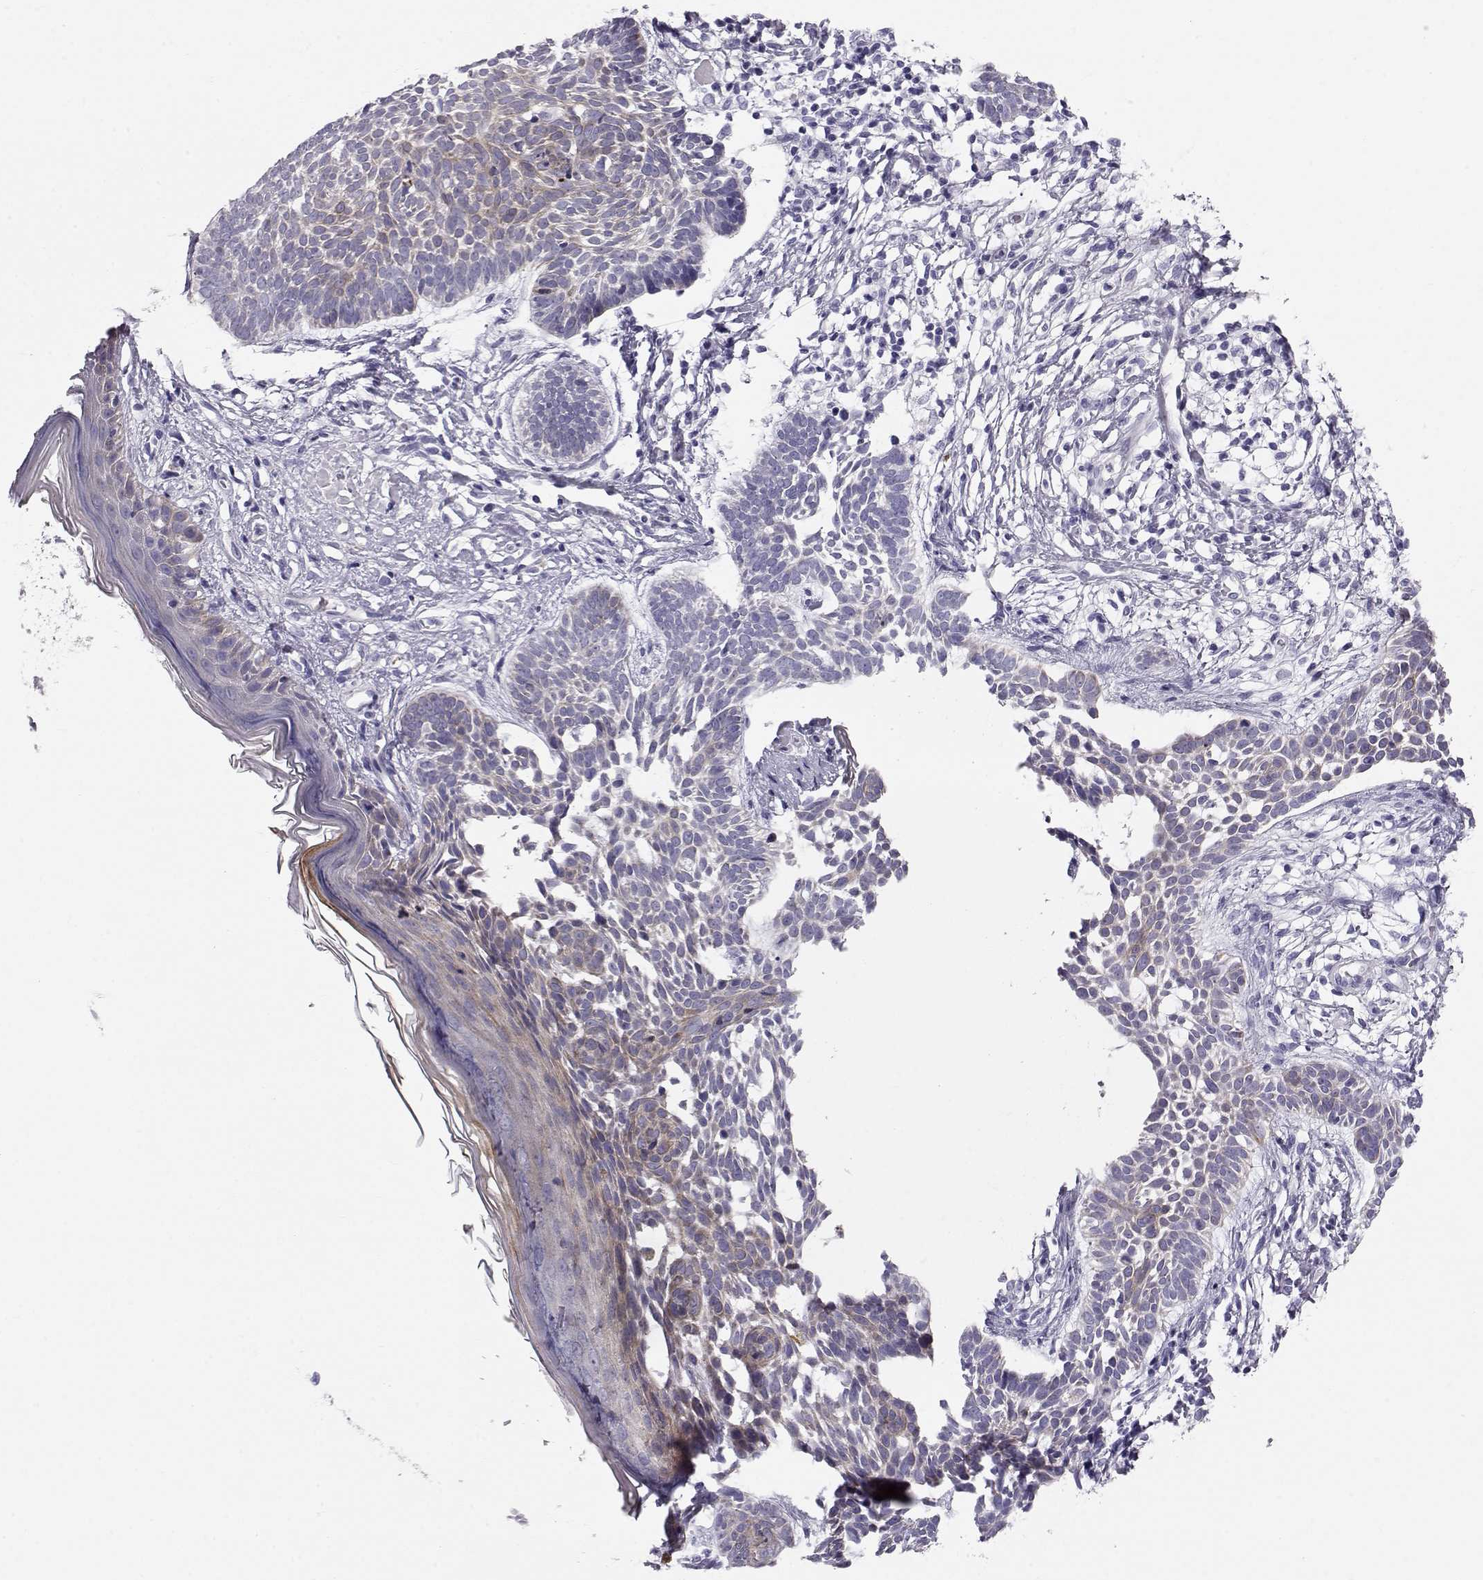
{"staining": {"intensity": "weak", "quantity": "<25%", "location": "cytoplasmic/membranous"}, "tissue": "skin cancer", "cell_type": "Tumor cells", "image_type": "cancer", "snomed": [{"axis": "morphology", "description": "Basal cell carcinoma"}, {"axis": "topography", "description": "Skin"}], "caption": "This is an IHC image of human skin cancer. There is no positivity in tumor cells.", "gene": "GPR26", "patient": {"sex": "male", "age": 85}}